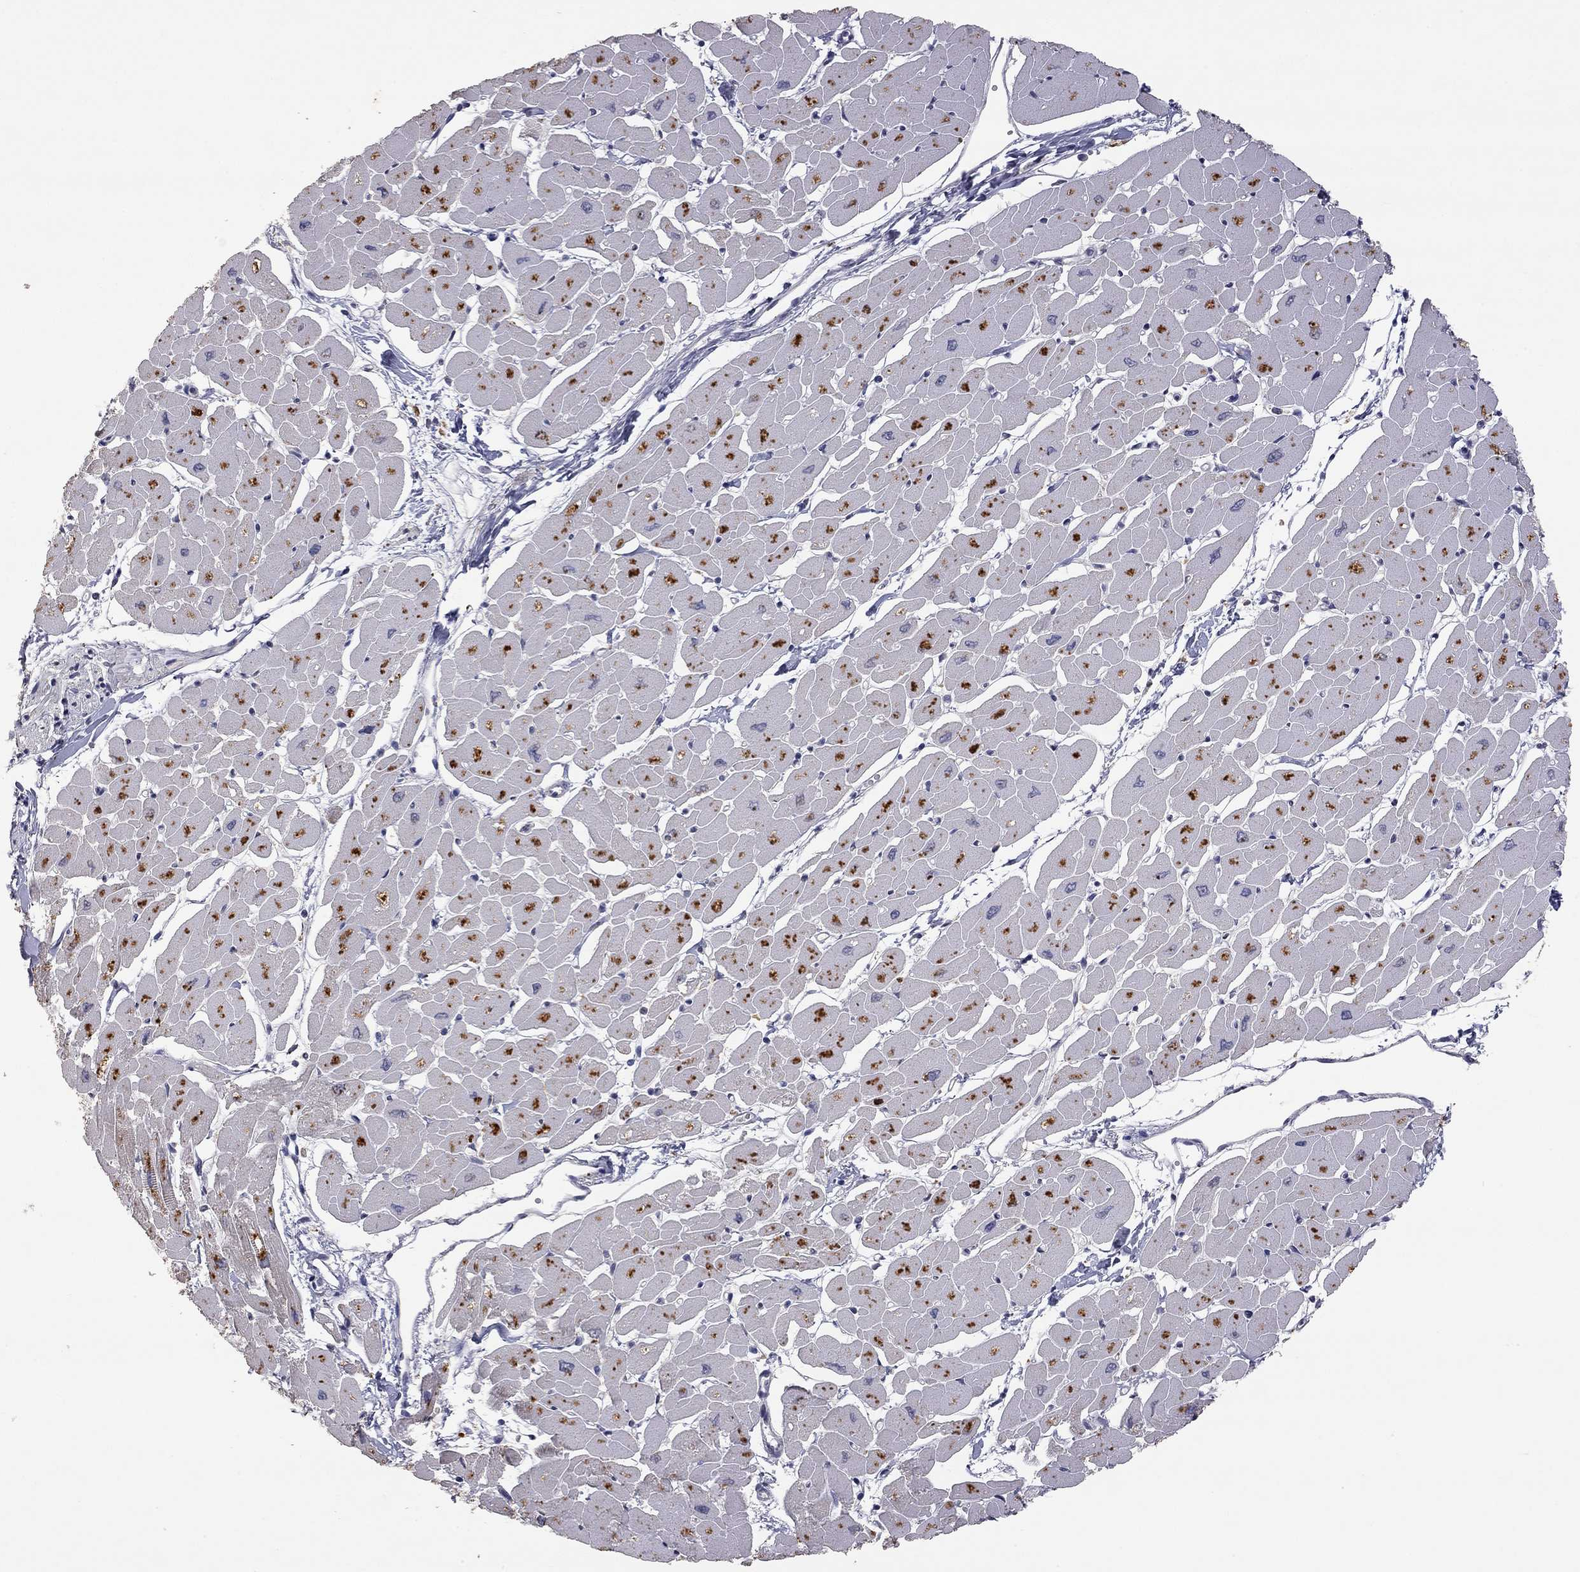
{"staining": {"intensity": "negative", "quantity": "none", "location": "none"}, "tissue": "heart muscle", "cell_type": "Cardiomyocytes", "image_type": "normal", "snomed": [{"axis": "morphology", "description": "Normal tissue, NOS"}, {"axis": "topography", "description": "Heart"}], "caption": "Immunohistochemistry (IHC) image of normal human heart muscle stained for a protein (brown), which exhibits no positivity in cardiomyocytes.", "gene": "SYT12", "patient": {"sex": "male", "age": 57}}